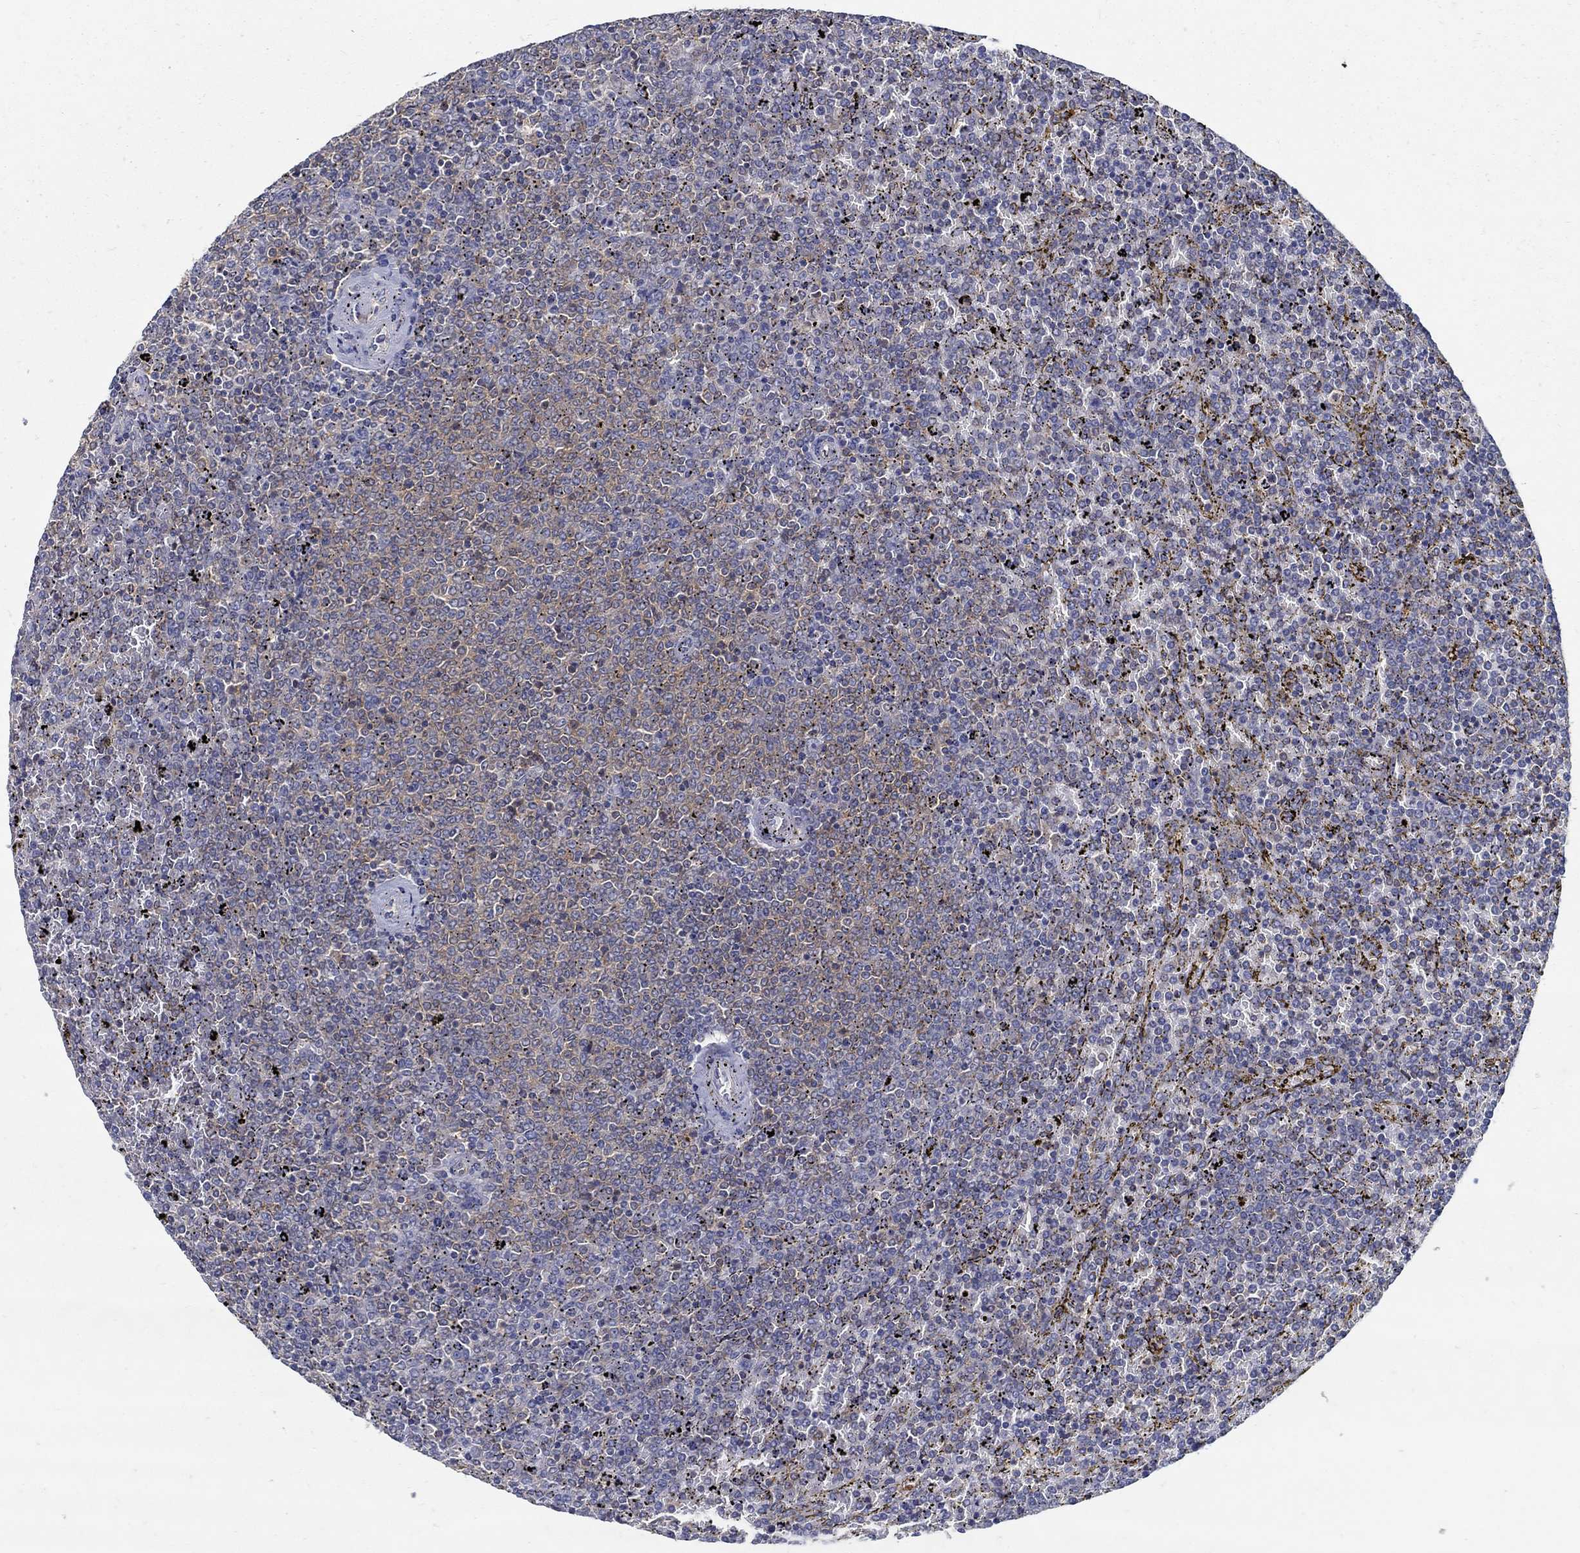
{"staining": {"intensity": "weak", "quantity": "<25%", "location": "cytoplasmic/membranous"}, "tissue": "lymphoma", "cell_type": "Tumor cells", "image_type": "cancer", "snomed": [{"axis": "morphology", "description": "Malignant lymphoma, non-Hodgkin's type, Low grade"}, {"axis": "topography", "description": "Spleen"}], "caption": "A high-resolution photomicrograph shows immunohistochemistry staining of lymphoma, which reveals no significant expression in tumor cells.", "gene": "MTHFR", "patient": {"sex": "female", "age": 77}}